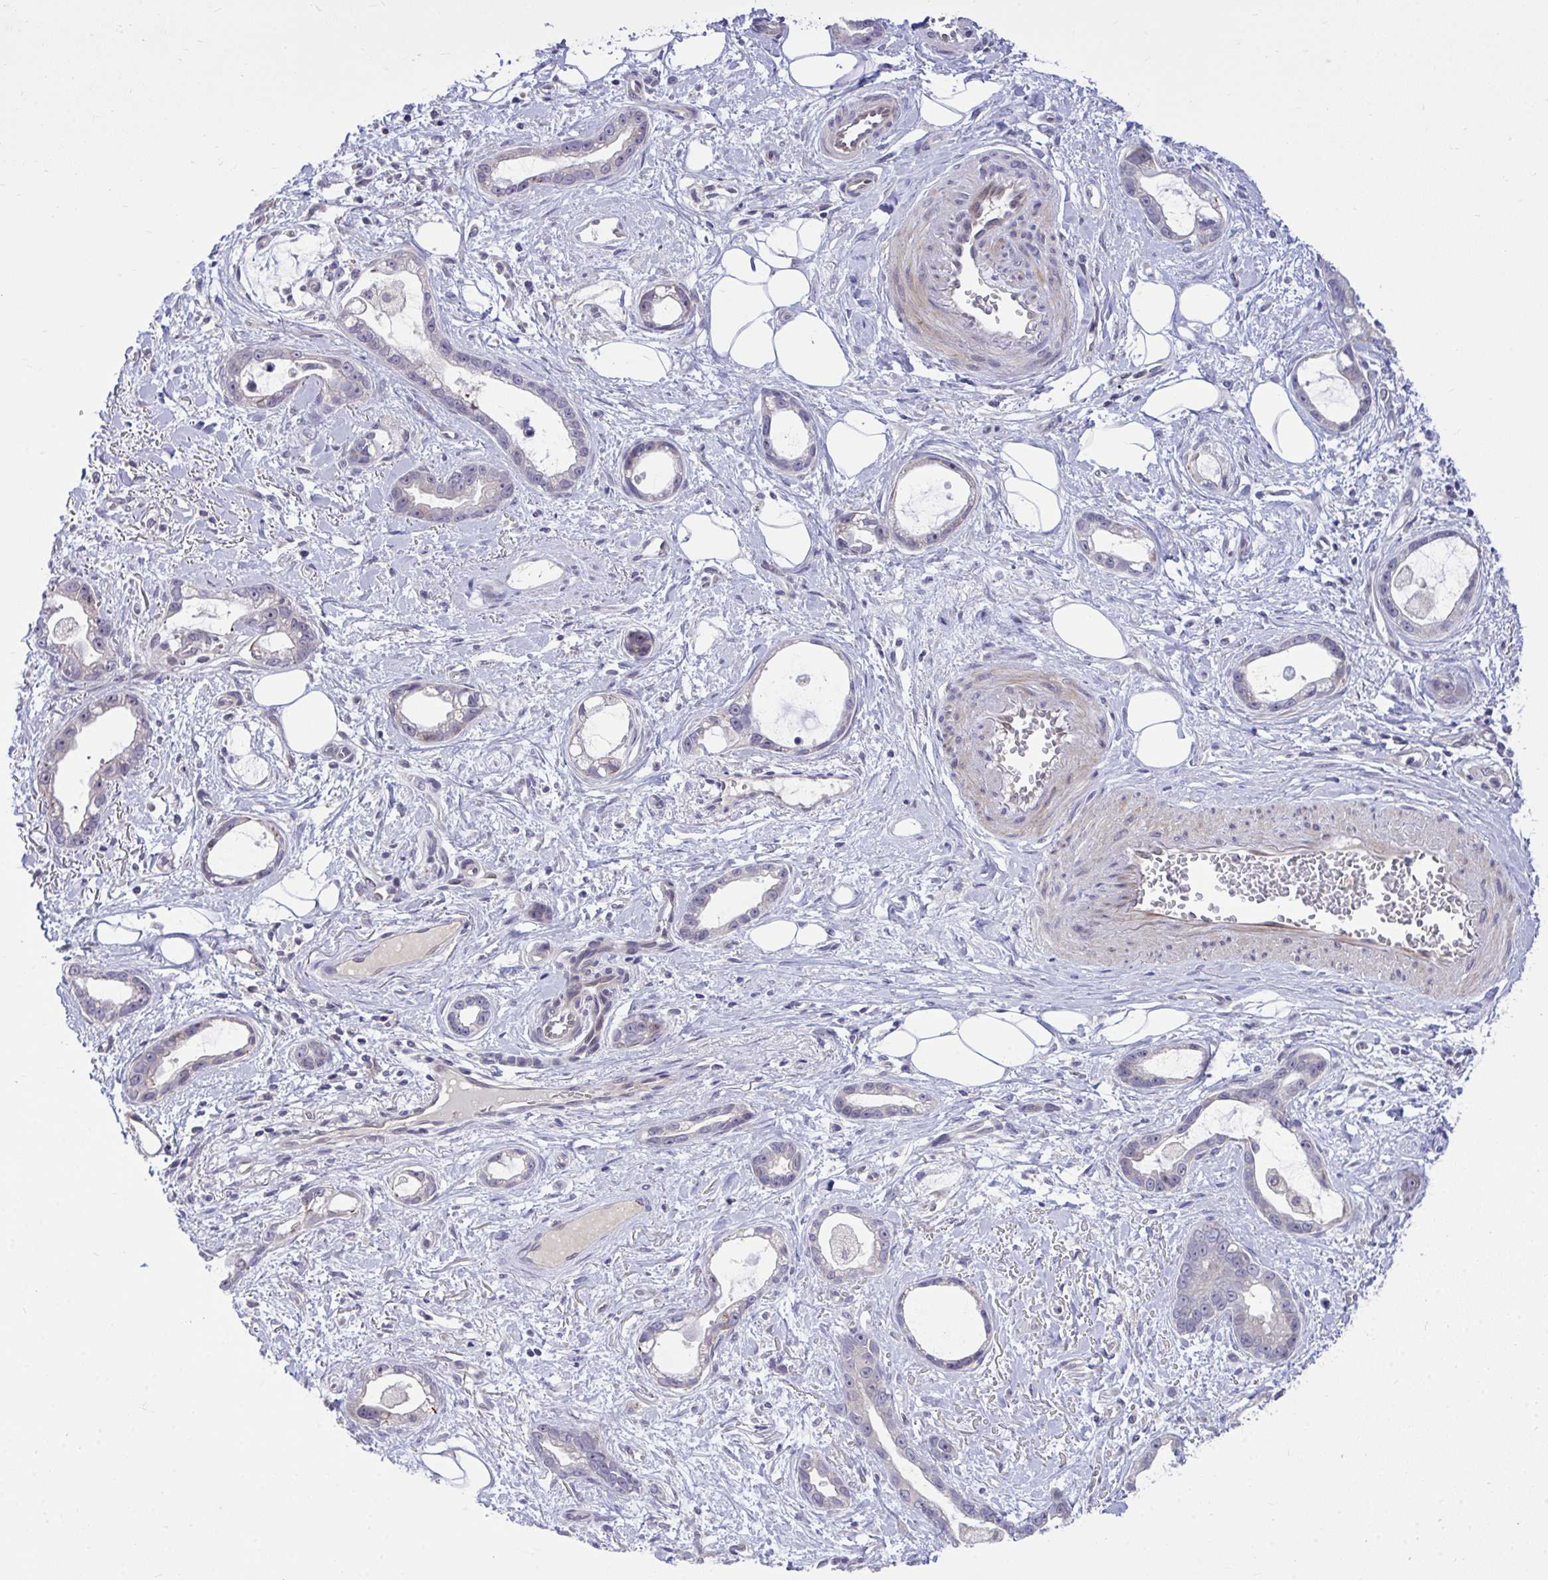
{"staining": {"intensity": "negative", "quantity": "none", "location": "none"}, "tissue": "stomach cancer", "cell_type": "Tumor cells", "image_type": "cancer", "snomed": [{"axis": "morphology", "description": "Adenocarcinoma, NOS"}, {"axis": "topography", "description": "Stomach"}], "caption": "There is no significant staining in tumor cells of stomach cancer (adenocarcinoma). (Brightfield microscopy of DAB immunohistochemistry at high magnification).", "gene": "HMBOX1", "patient": {"sex": "male", "age": 55}}